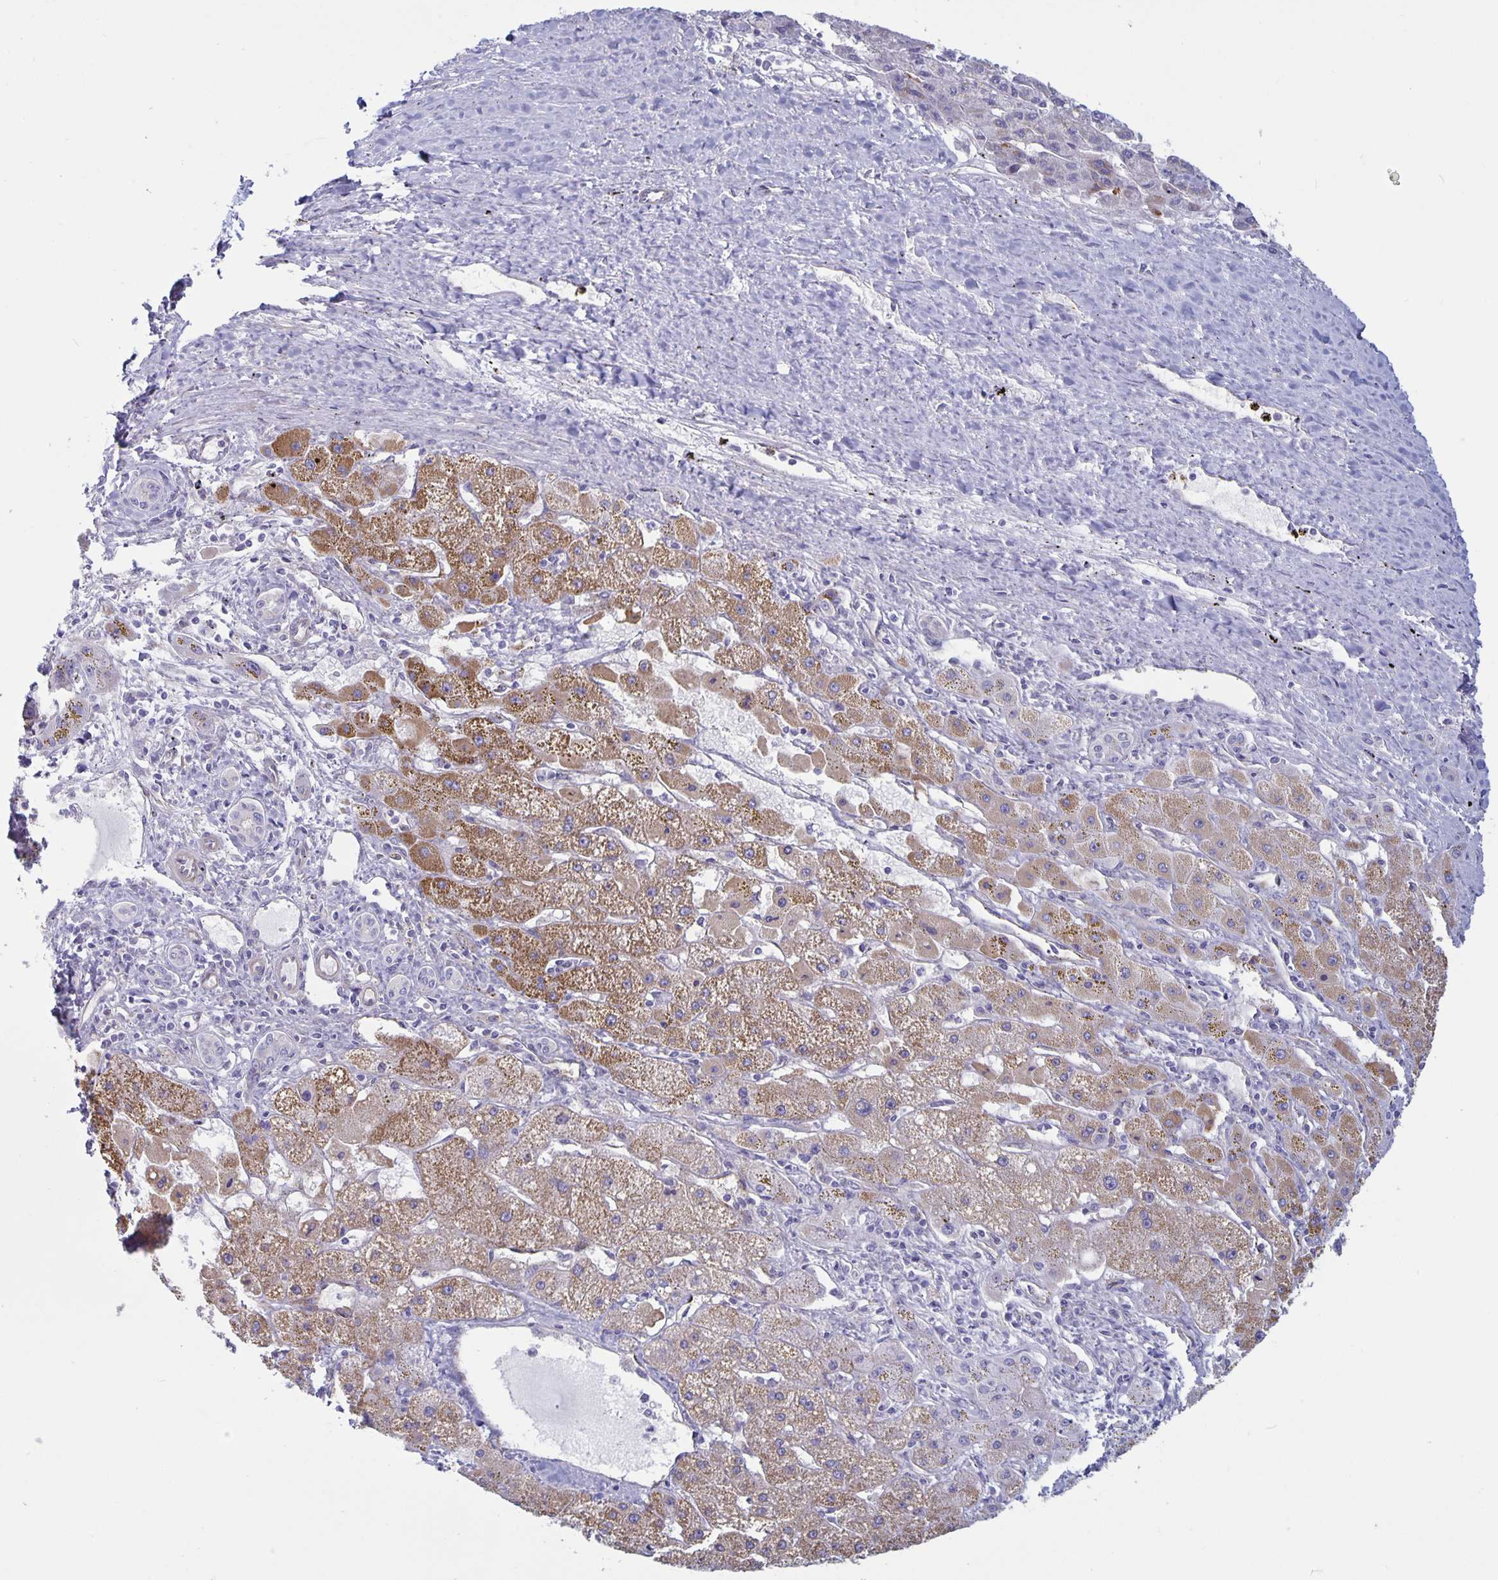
{"staining": {"intensity": "moderate", "quantity": ">75%", "location": "cytoplasmic/membranous"}, "tissue": "liver cancer", "cell_type": "Tumor cells", "image_type": "cancer", "snomed": [{"axis": "morphology", "description": "Carcinoma, Hepatocellular, NOS"}, {"axis": "topography", "description": "Liver"}], "caption": "Hepatocellular carcinoma (liver) was stained to show a protein in brown. There is medium levels of moderate cytoplasmic/membranous staining in about >75% of tumor cells.", "gene": "PLCB3", "patient": {"sex": "female", "age": 82}}